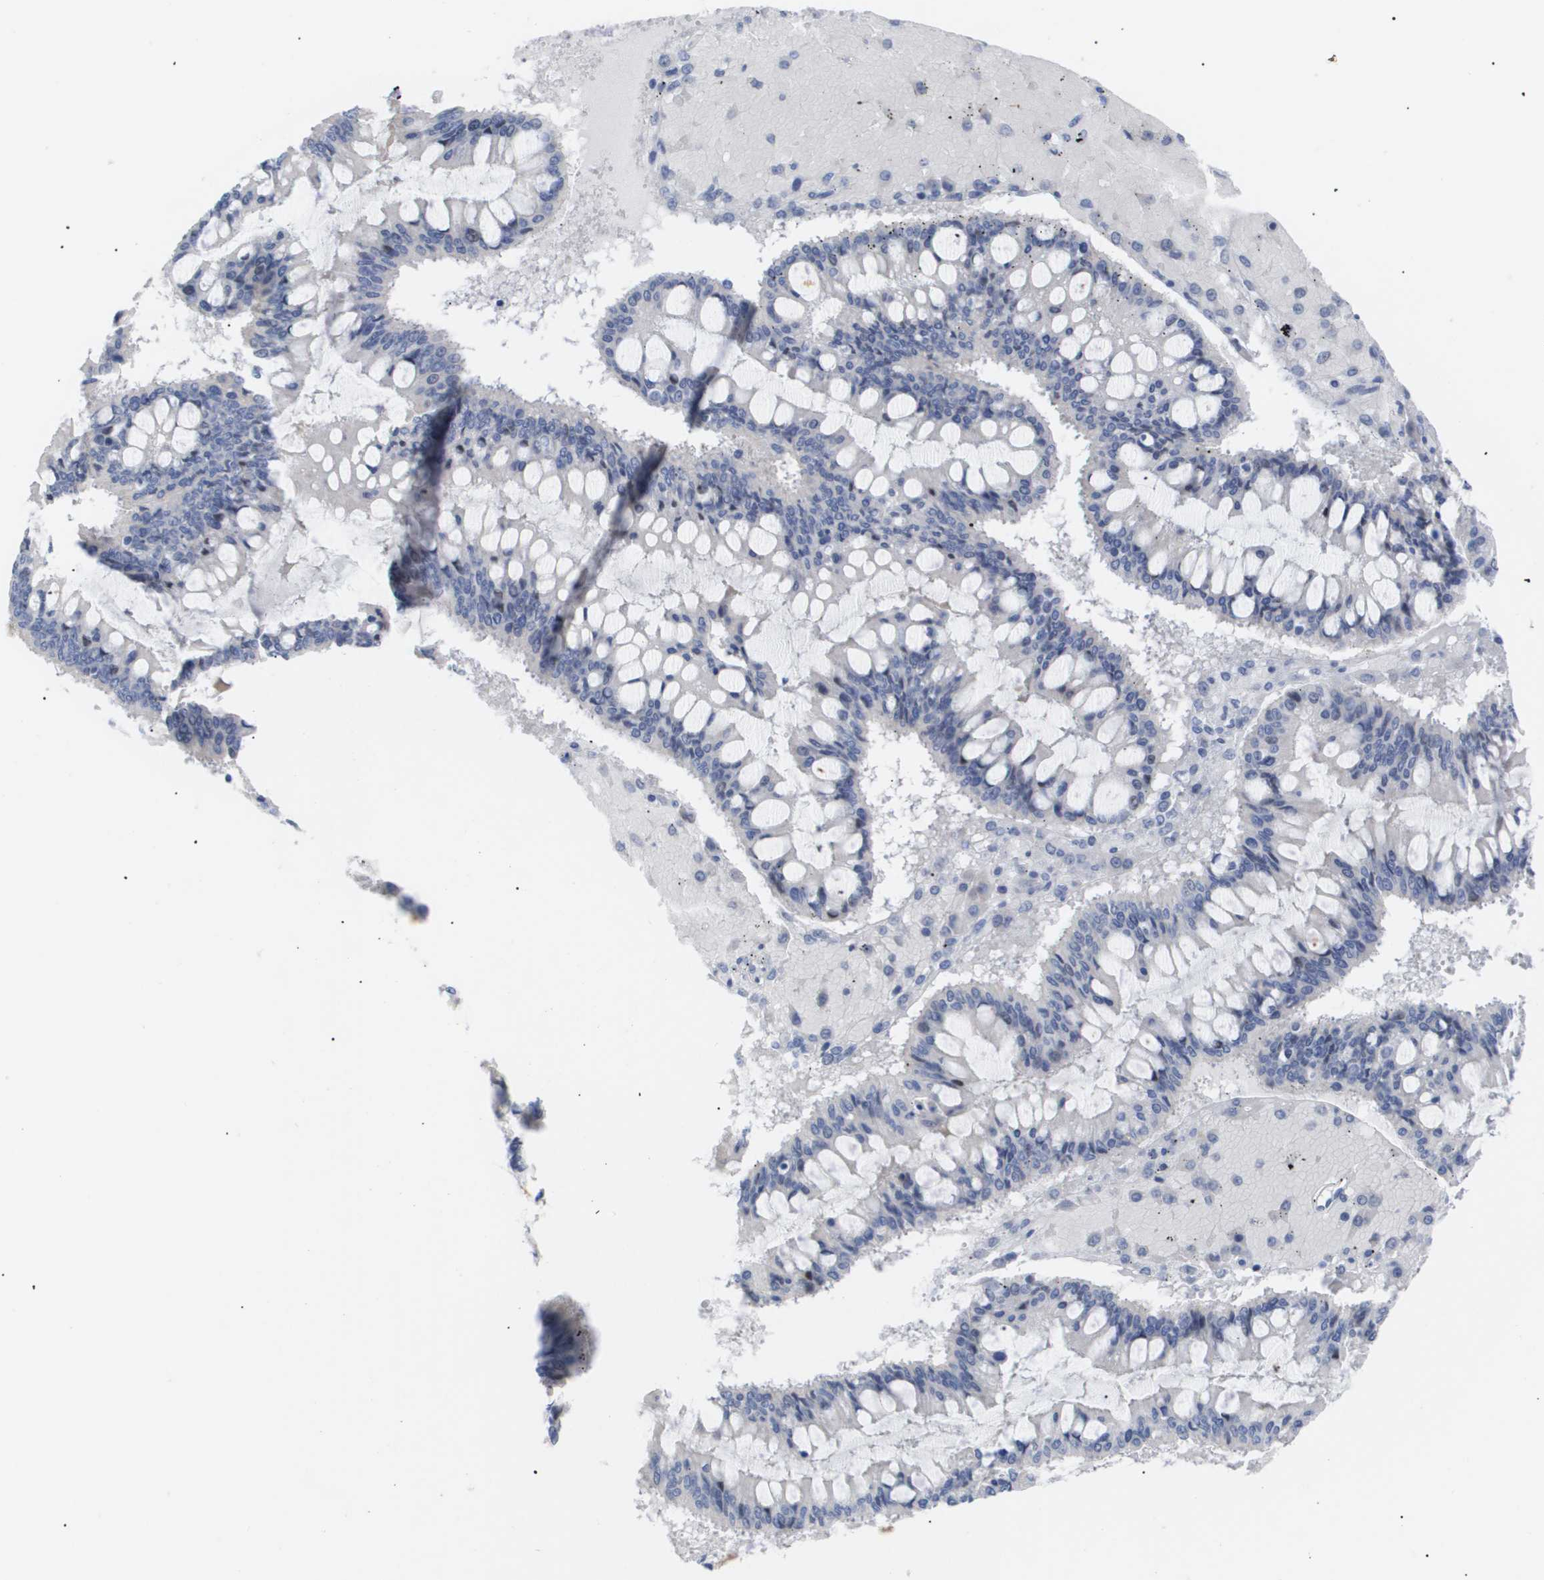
{"staining": {"intensity": "negative", "quantity": "none", "location": "none"}, "tissue": "ovarian cancer", "cell_type": "Tumor cells", "image_type": "cancer", "snomed": [{"axis": "morphology", "description": "Cystadenocarcinoma, mucinous, NOS"}, {"axis": "topography", "description": "Ovary"}], "caption": "Image shows no protein expression in tumor cells of ovarian cancer (mucinous cystadenocarcinoma) tissue. Nuclei are stained in blue.", "gene": "CAV3", "patient": {"sex": "female", "age": 73}}